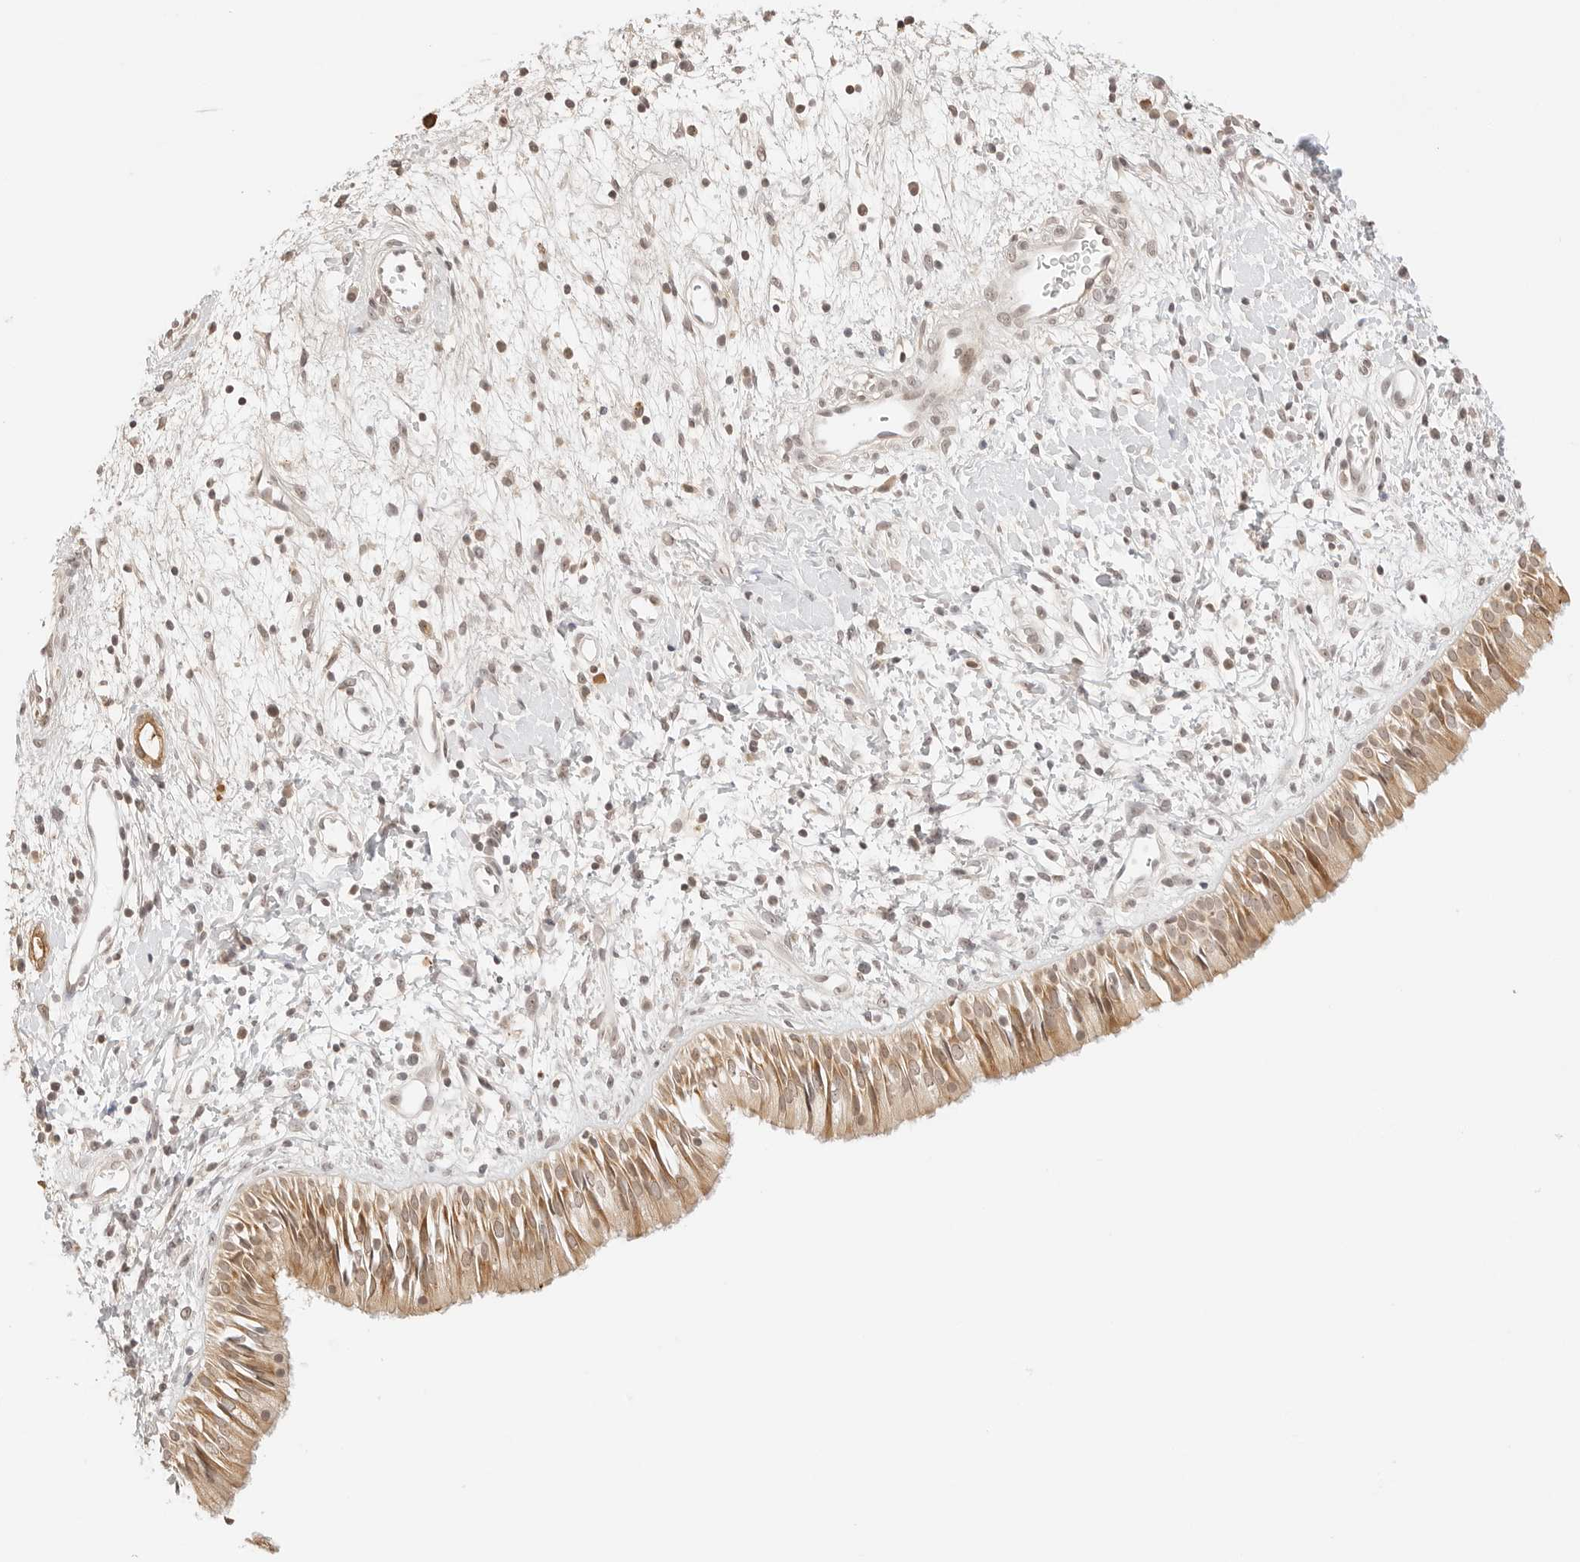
{"staining": {"intensity": "moderate", "quantity": ">75%", "location": "cytoplasmic/membranous"}, "tissue": "nasopharynx", "cell_type": "Respiratory epithelial cells", "image_type": "normal", "snomed": [{"axis": "morphology", "description": "Normal tissue, NOS"}, {"axis": "topography", "description": "Nasopharynx"}], "caption": "An immunohistochemistry (IHC) histopathology image of benign tissue is shown. Protein staining in brown shows moderate cytoplasmic/membranous positivity in nasopharynx within respiratory epithelial cells. (DAB (3,3'-diaminobenzidine) = brown stain, brightfield microscopy at high magnification).", "gene": "SEPTIN4", "patient": {"sex": "male", "age": 22}}